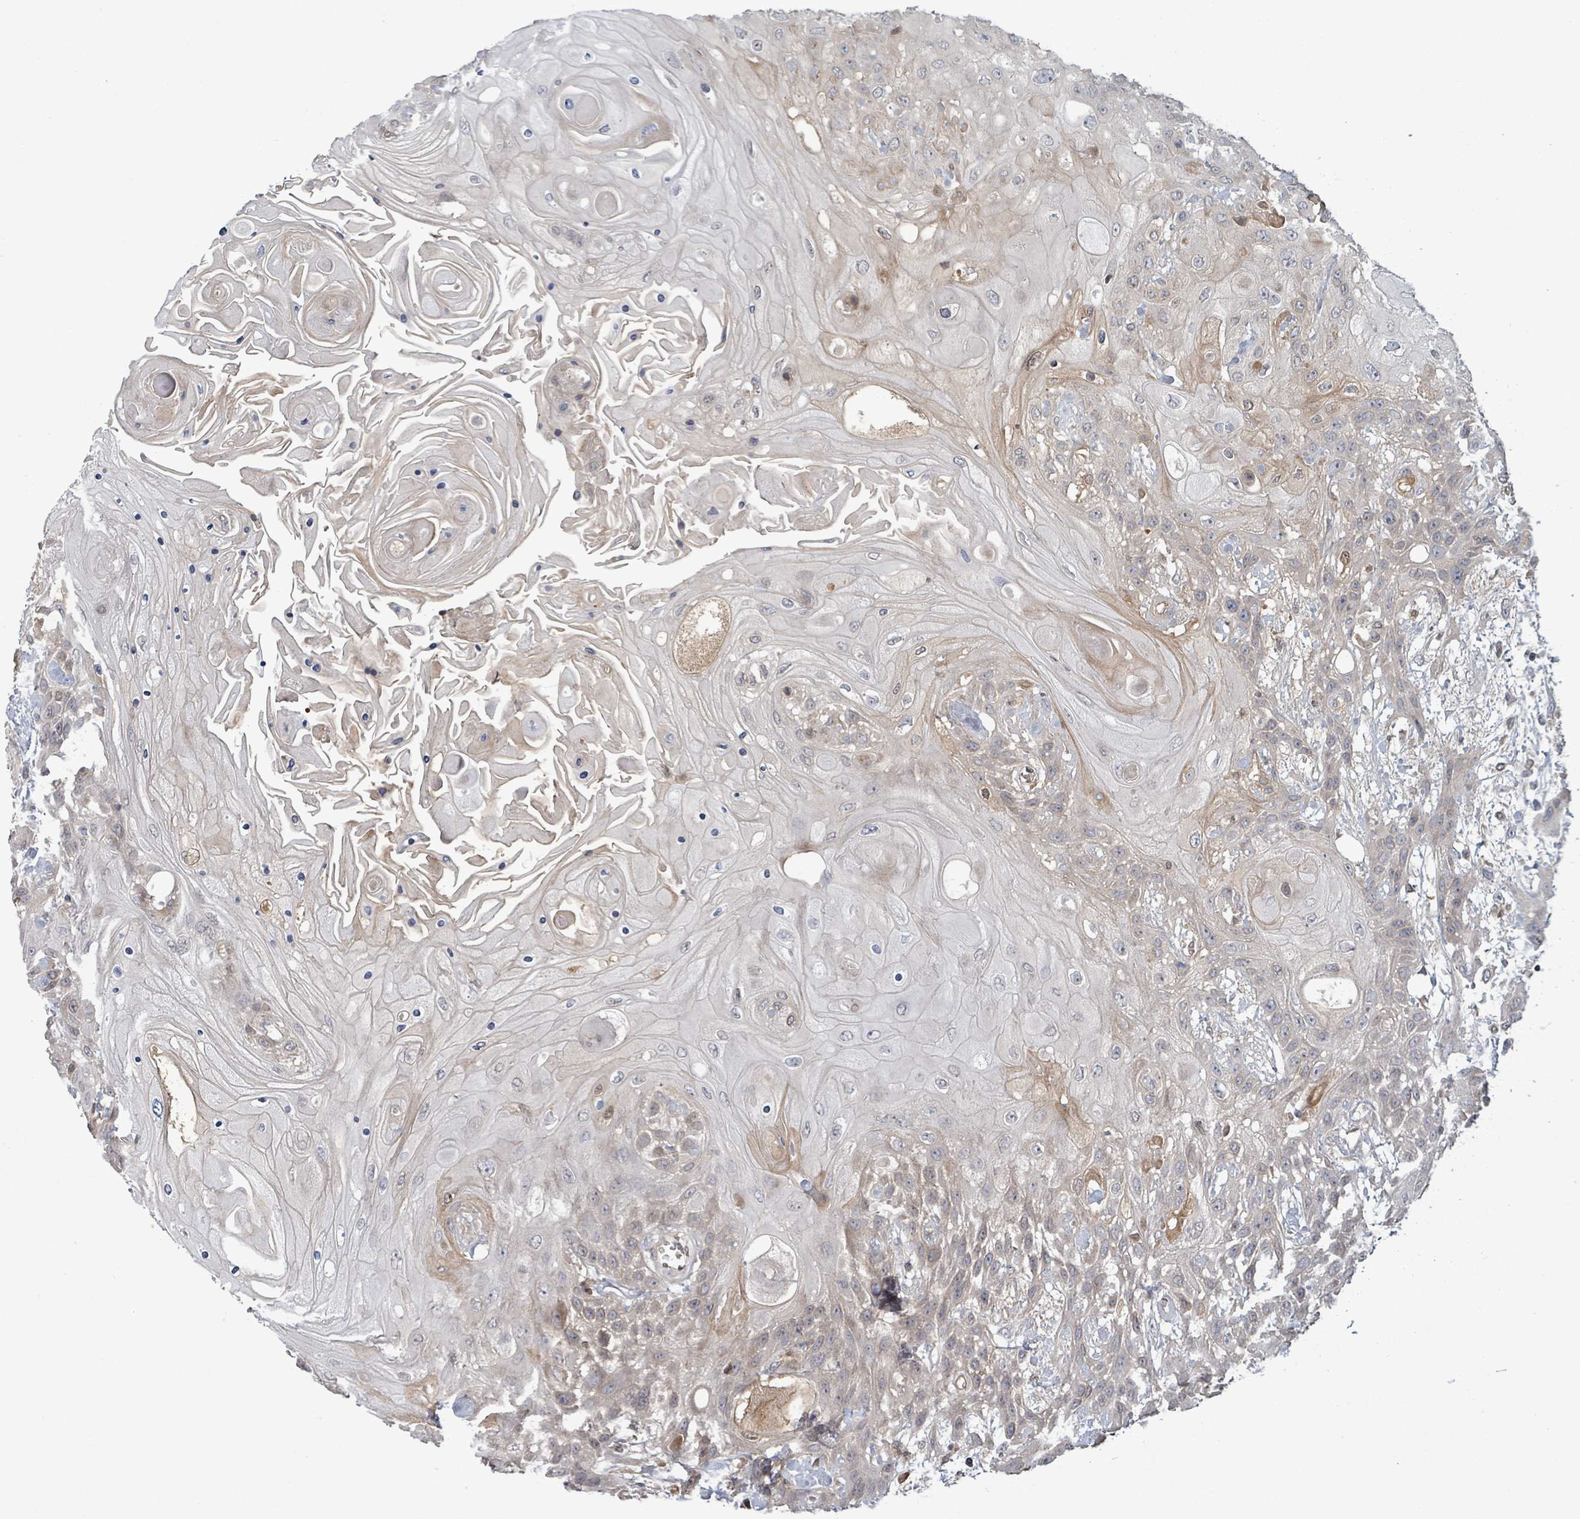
{"staining": {"intensity": "negative", "quantity": "none", "location": "none"}, "tissue": "head and neck cancer", "cell_type": "Tumor cells", "image_type": "cancer", "snomed": [{"axis": "morphology", "description": "Squamous cell carcinoma, NOS"}, {"axis": "topography", "description": "Head-Neck"}], "caption": "The immunohistochemistry image has no significant positivity in tumor cells of head and neck cancer tissue. (Brightfield microscopy of DAB IHC at high magnification).", "gene": "GRM8", "patient": {"sex": "female", "age": 43}}